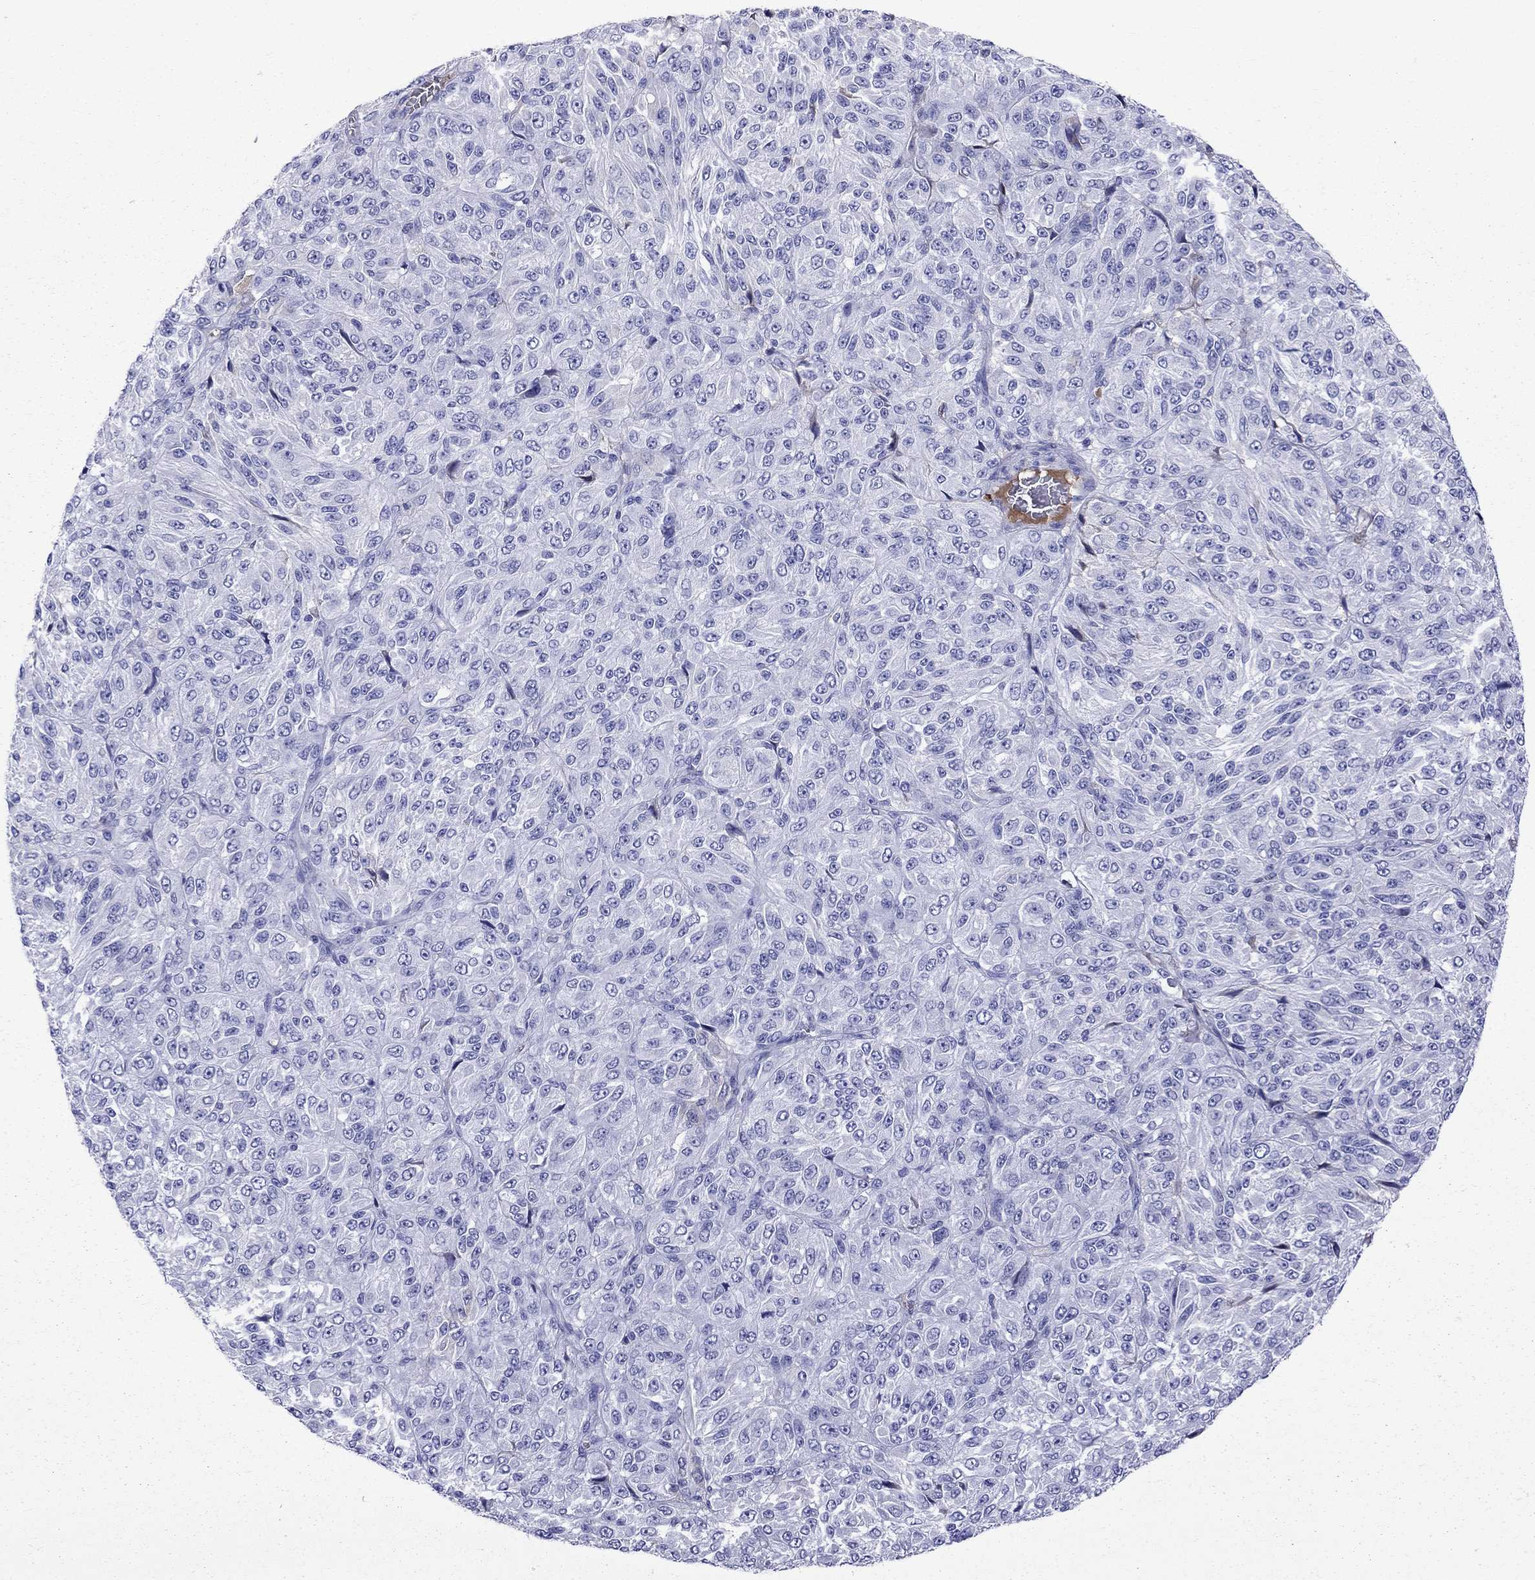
{"staining": {"intensity": "negative", "quantity": "none", "location": "none"}, "tissue": "melanoma", "cell_type": "Tumor cells", "image_type": "cancer", "snomed": [{"axis": "morphology", "description": "Malignant melanoma, Metastatic site"}, {"axis": "topography", "description": "Brain"}], "caption": "This is a micrograph of immunohistochemistry staining of malignant melanoma (metastatic site), which shows no expression in tumor cells. Nuclei are stained in blue.", "gene": "SERPINA3", "patient": {"sex": "female", "age": 56}}